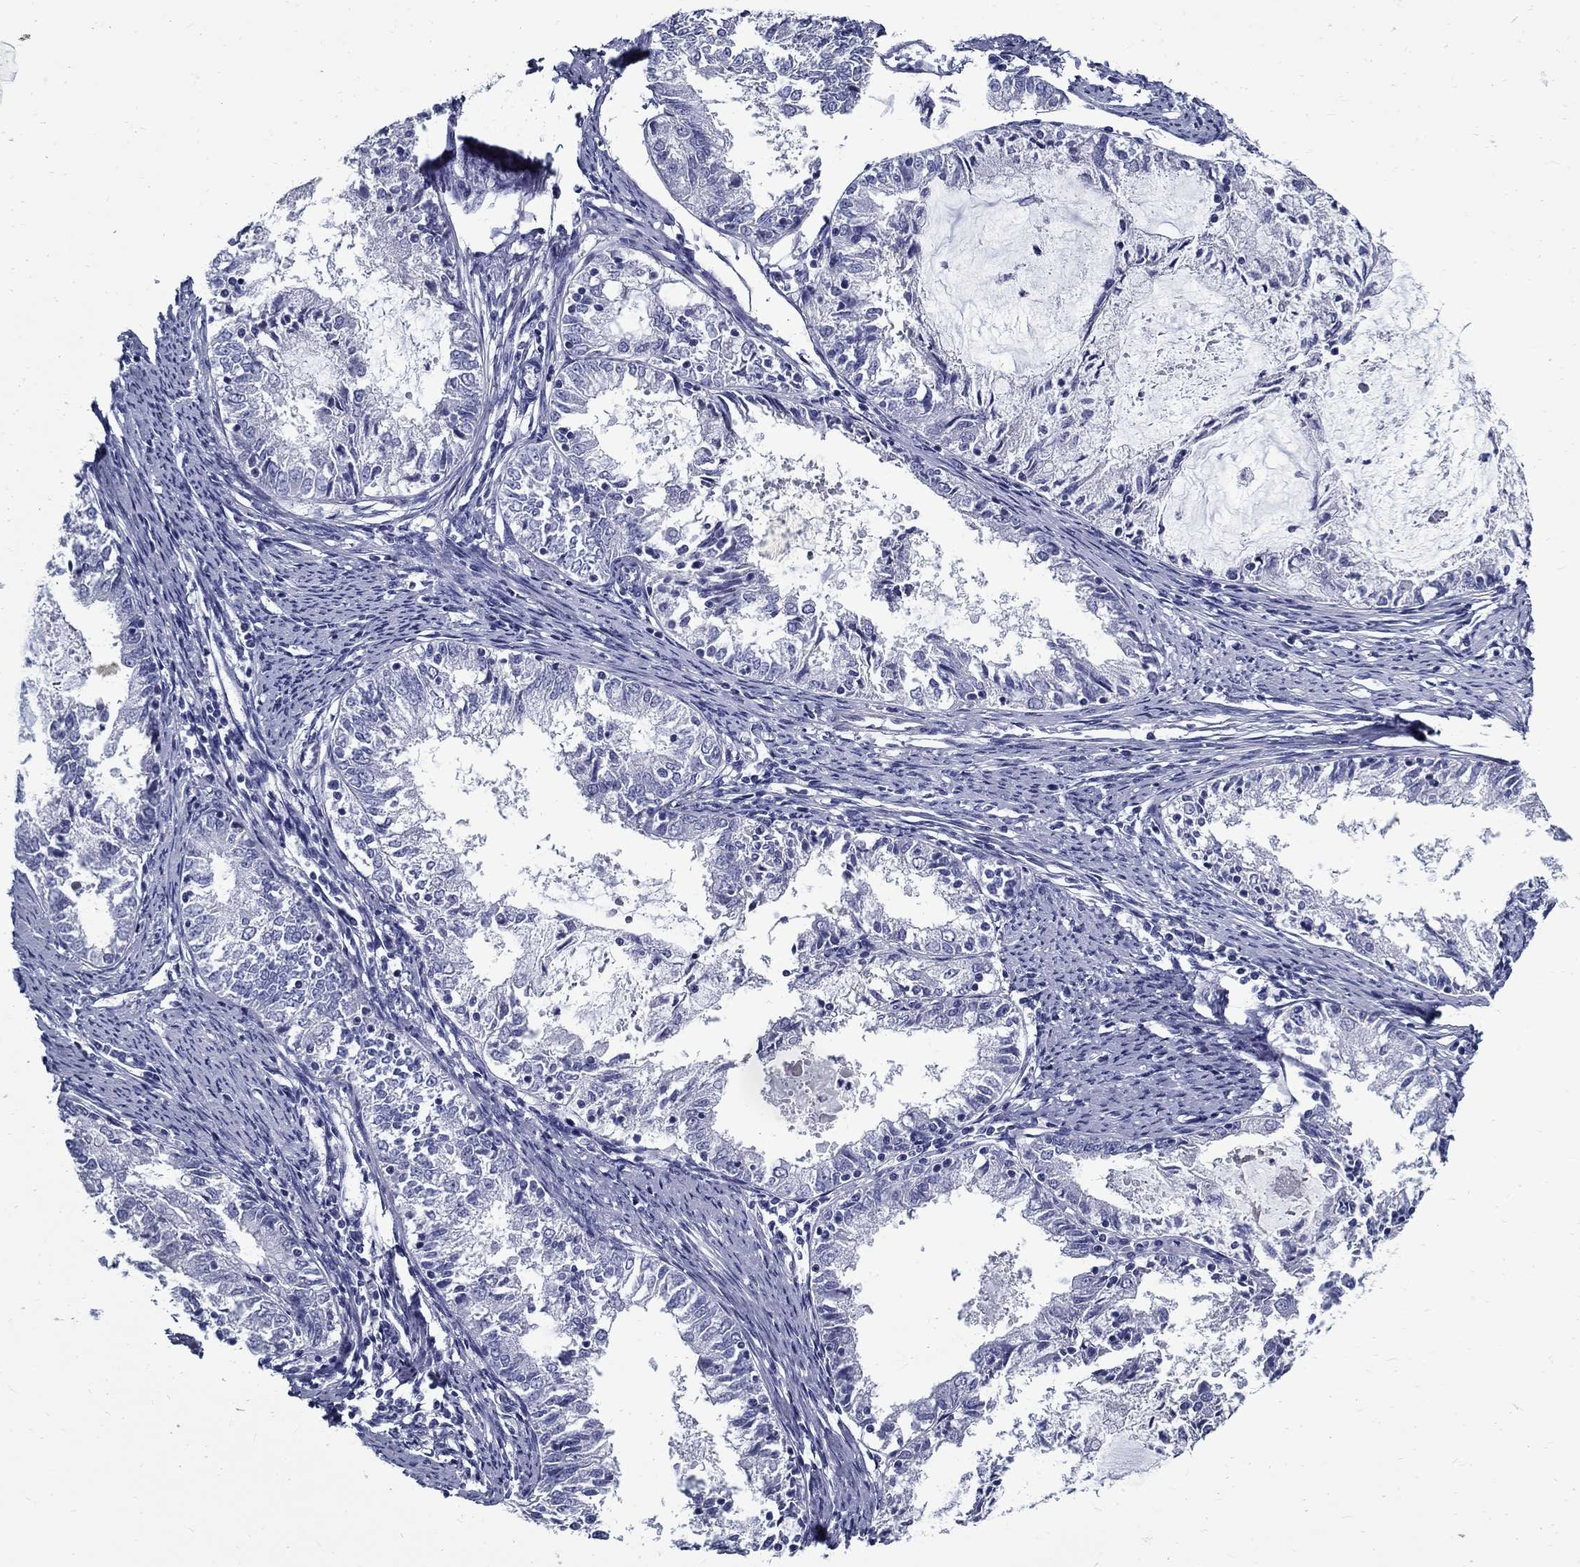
{"staining": {"intensity": "negative", "quantity": "none", "location": "none"}, "tissue": "endometrial cancer", "cell_type": "Tumor cells", "image_type": "cancer", "snomed": [{"axis": "morphology", "description": "Adenocarcinoma, NOS"}, {"axis": "topography", "description": "Endometrium"}], "caption": "Tumor cells are negative for protein expression in human endometrial adenocarcinoma.", "gene": "TGM4", "patient": {"sex": "female", "age": 57}}